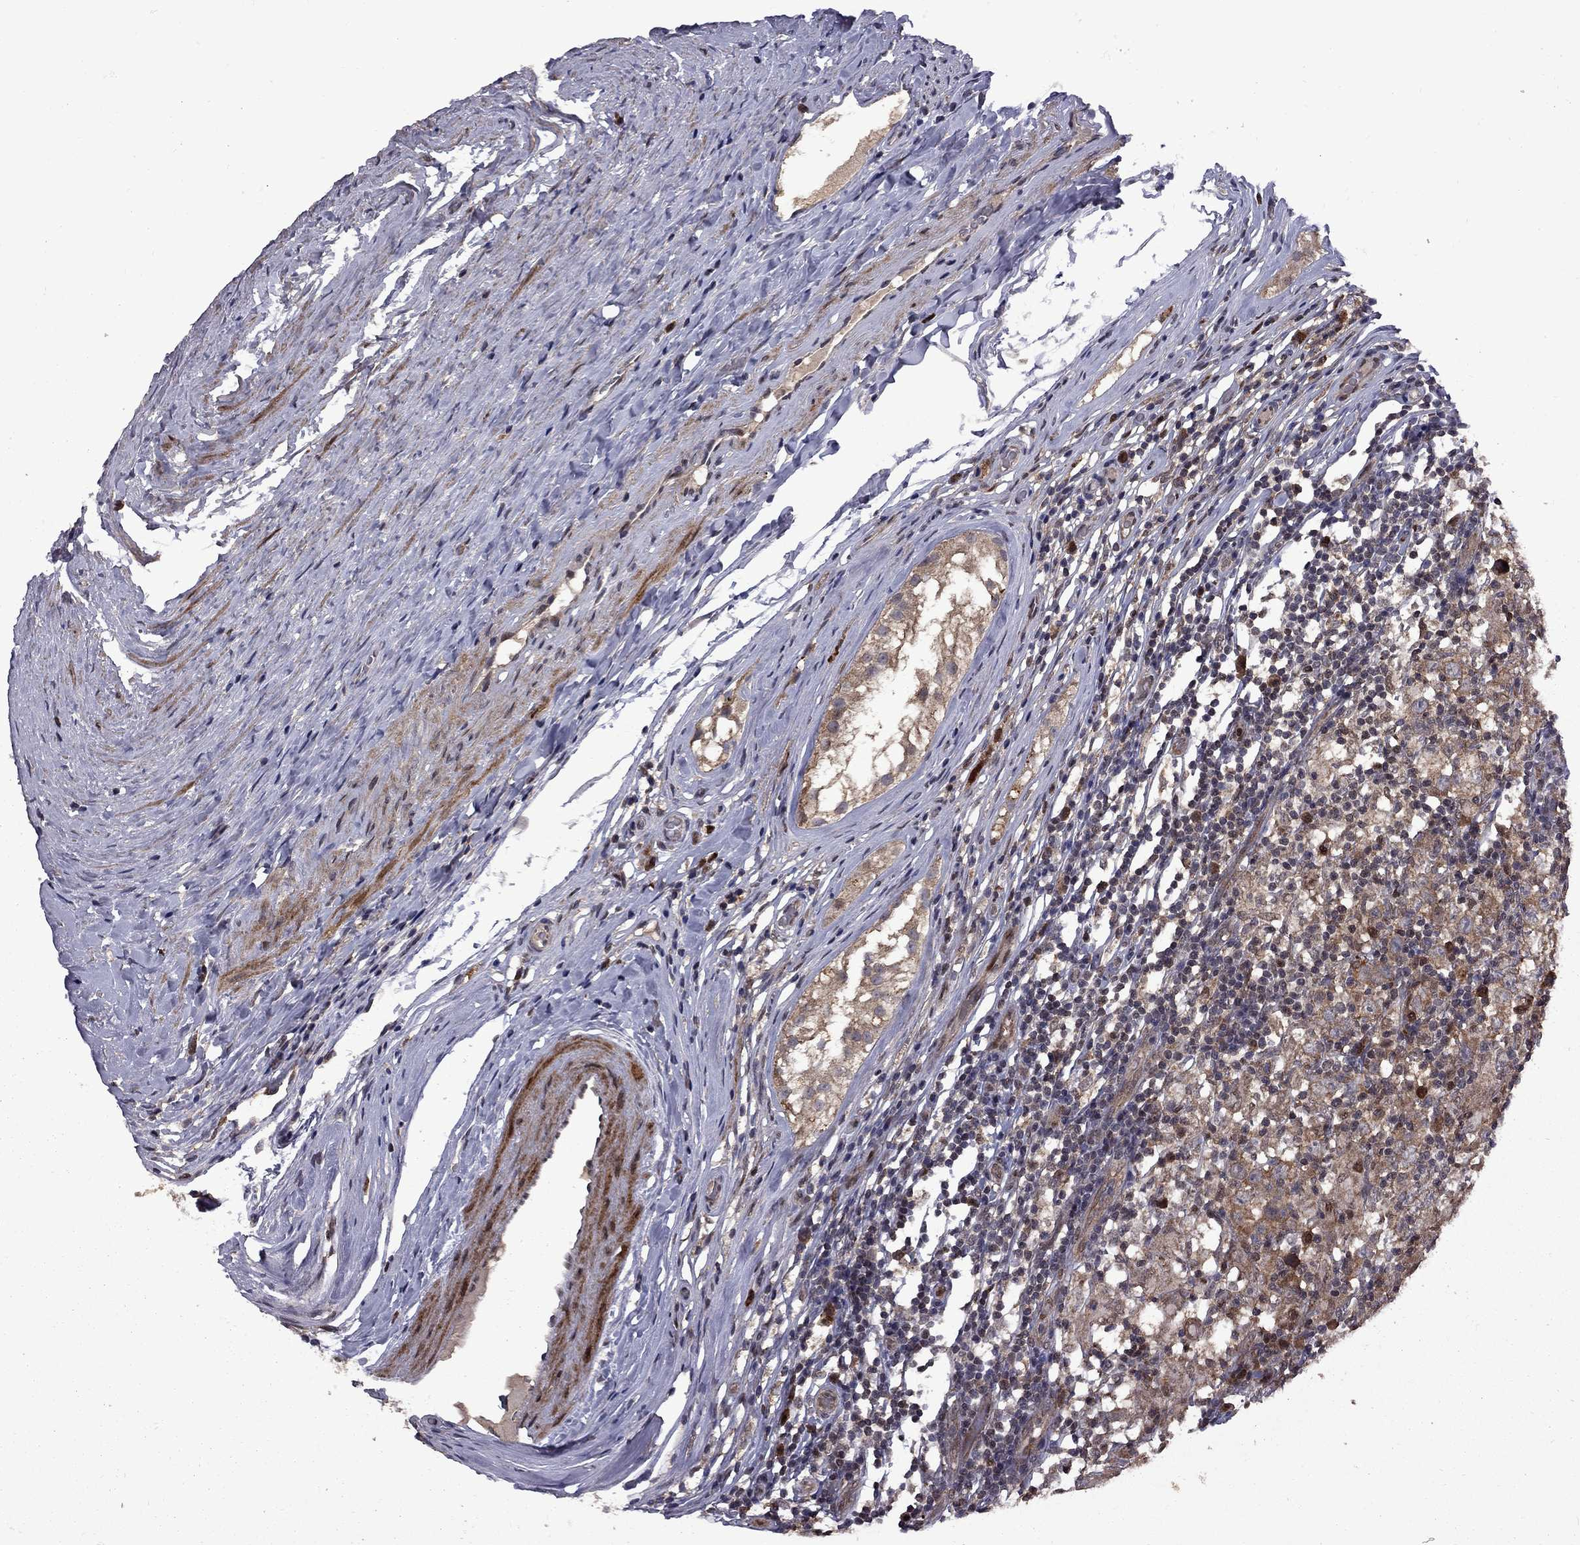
{"staining": {"intensity": "moderate", "quantity": ">75%", "location": "cytoplasmic/membranous"}, "tissue": "testis cancer", "cell_type": "Tumor cells", "image_type": "cancer", "snomed": [{"axis": "morphology", "description": "Seminoma, NOS"}, {"axis": "morphology", "description": "Carcinoma, Embryonal, NOS"}, {"axis": "topography", "description": "Testis"}], "caption": "Brown immunohistochemical staining in testis seminoma shows moderate cytoplasmic/membranous positivity in approximately >75% of tumor cells.", "gene": "IPP", "patient": {"sex": "male", "age": 41}}